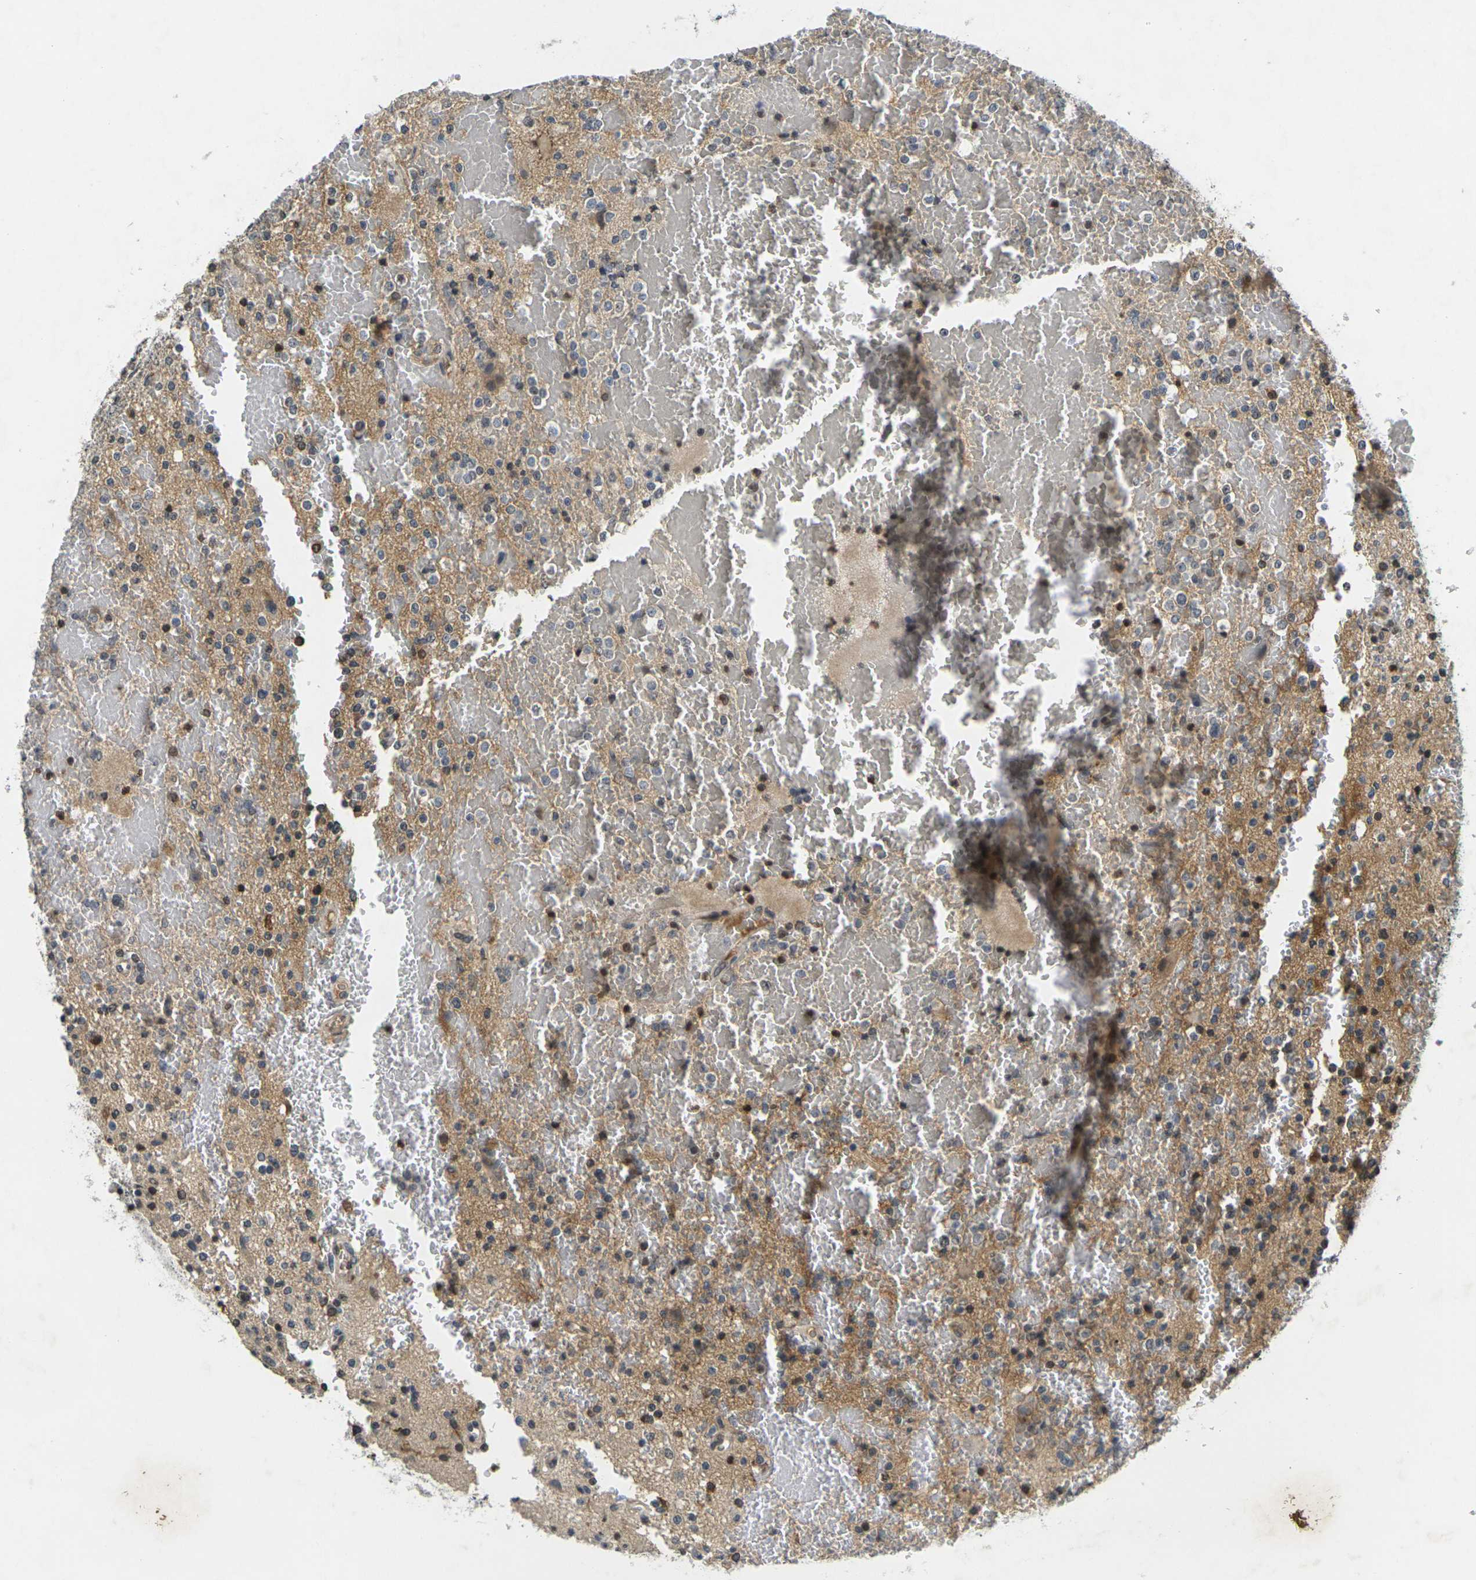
{"staining": {"intensity": "negative", "quantity": "none", "location": "none"}, "tissue": "glioma", "cell_type": "Tumor cells", "image_type": "cancer", "snomed": [{"axis": "morphology", "description": "Glioma, malignant, High grade"}, {"axis": "topography", "description": "Brain"}], "caption": "High power microscopy image of an immunohistochemistry (IHC) histopathology image of glioma, revealing no significant positivity in tumor cells.", "gene": "C1QC", "patient": {"sex": "male", "age": 47}}